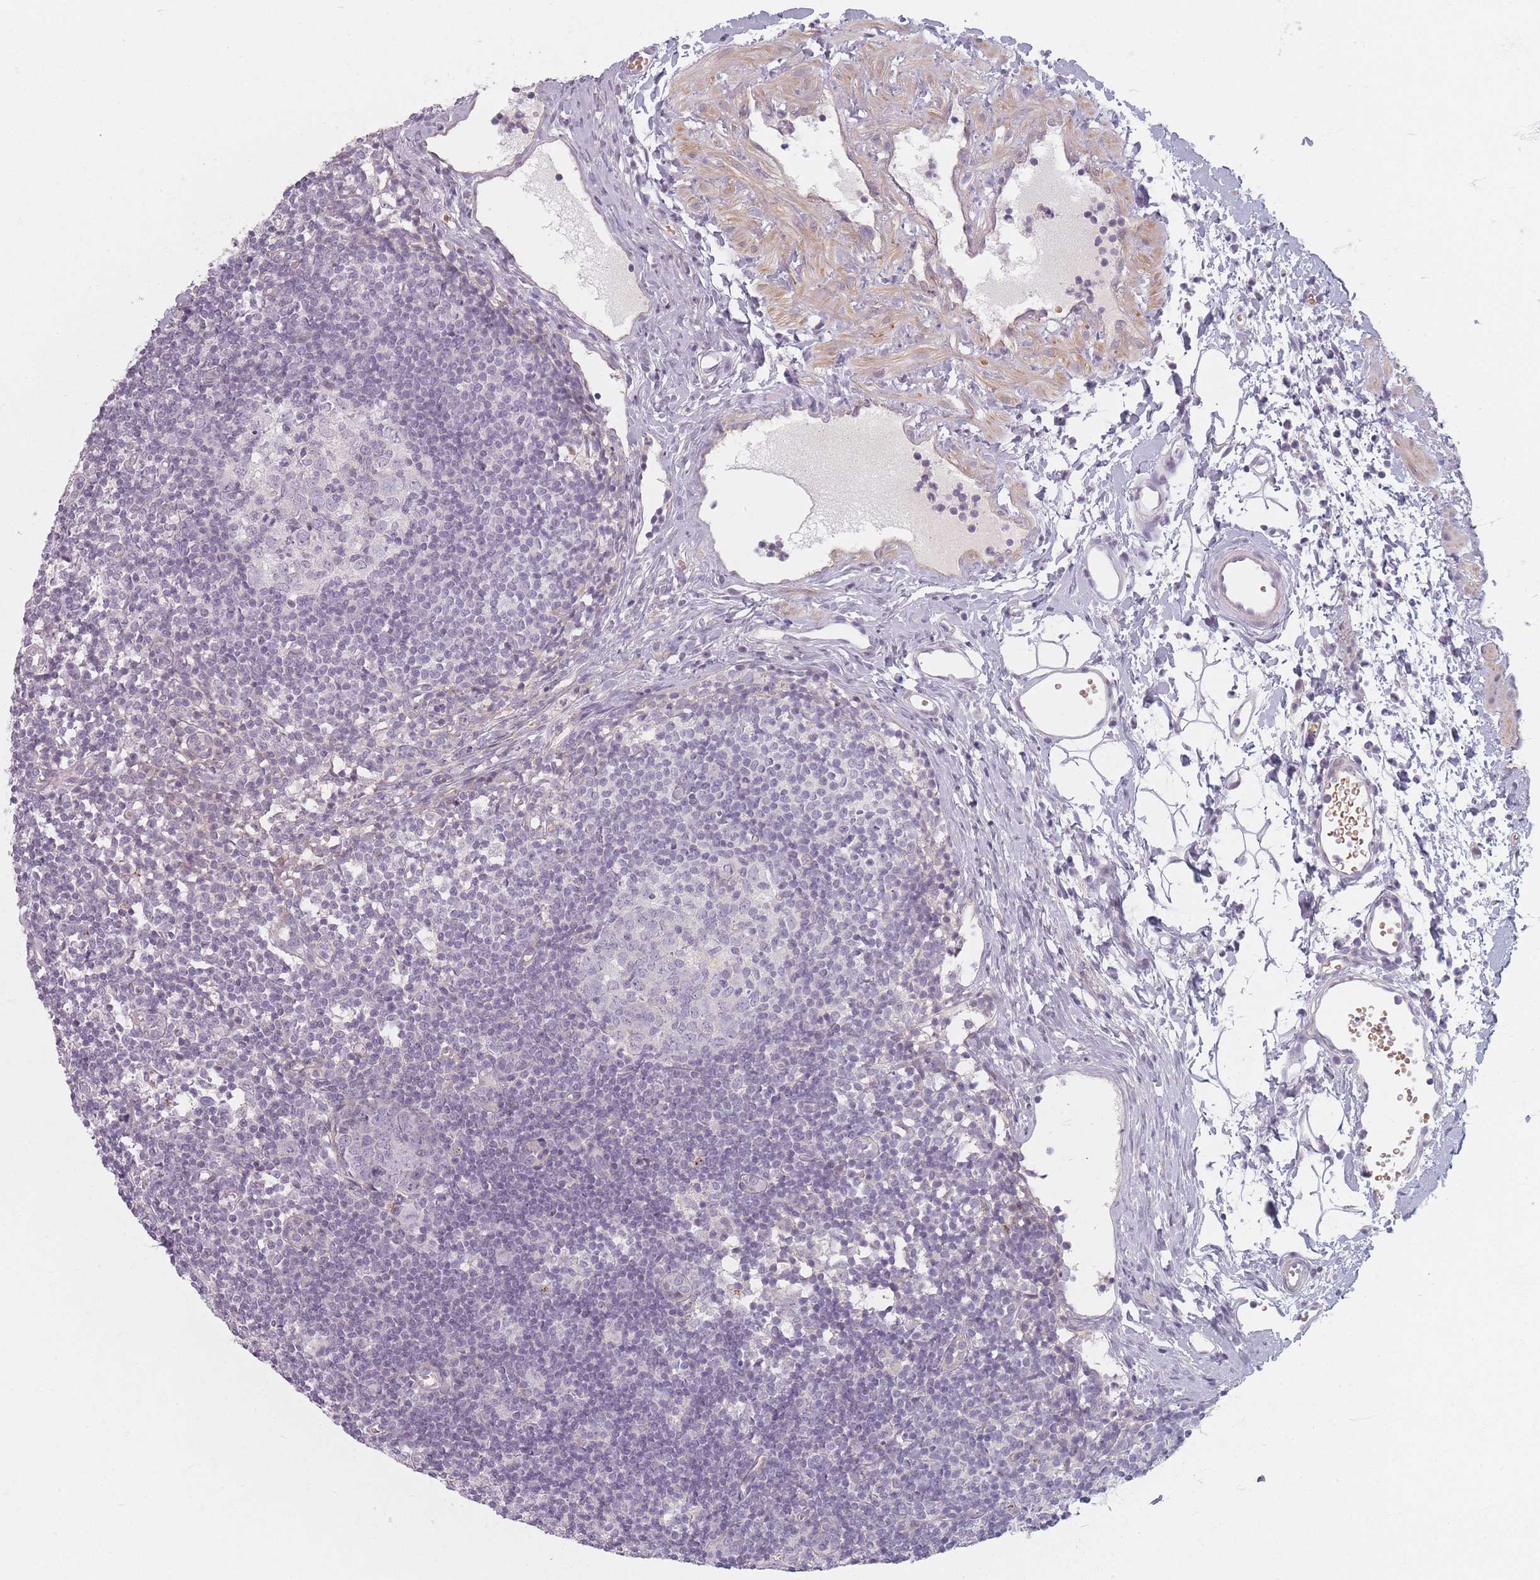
{"staining": {"intensity": "negative", "quantity": "none", "location": "none"}, "tissue": "lymph node", "cell_type": "Germinal center cells", "image_type": "normal", "snomed": [{"axis": "morphology", "description": "Normal tissue, NOS"}, {"axis": "topography", "description": "Lymph node"}], "caption": "Micrograph shows no protein positivity in germinal center cells of normal lymph node.", "gene": "TMOD1", "patient": {"sex": "female", "age": 37}}